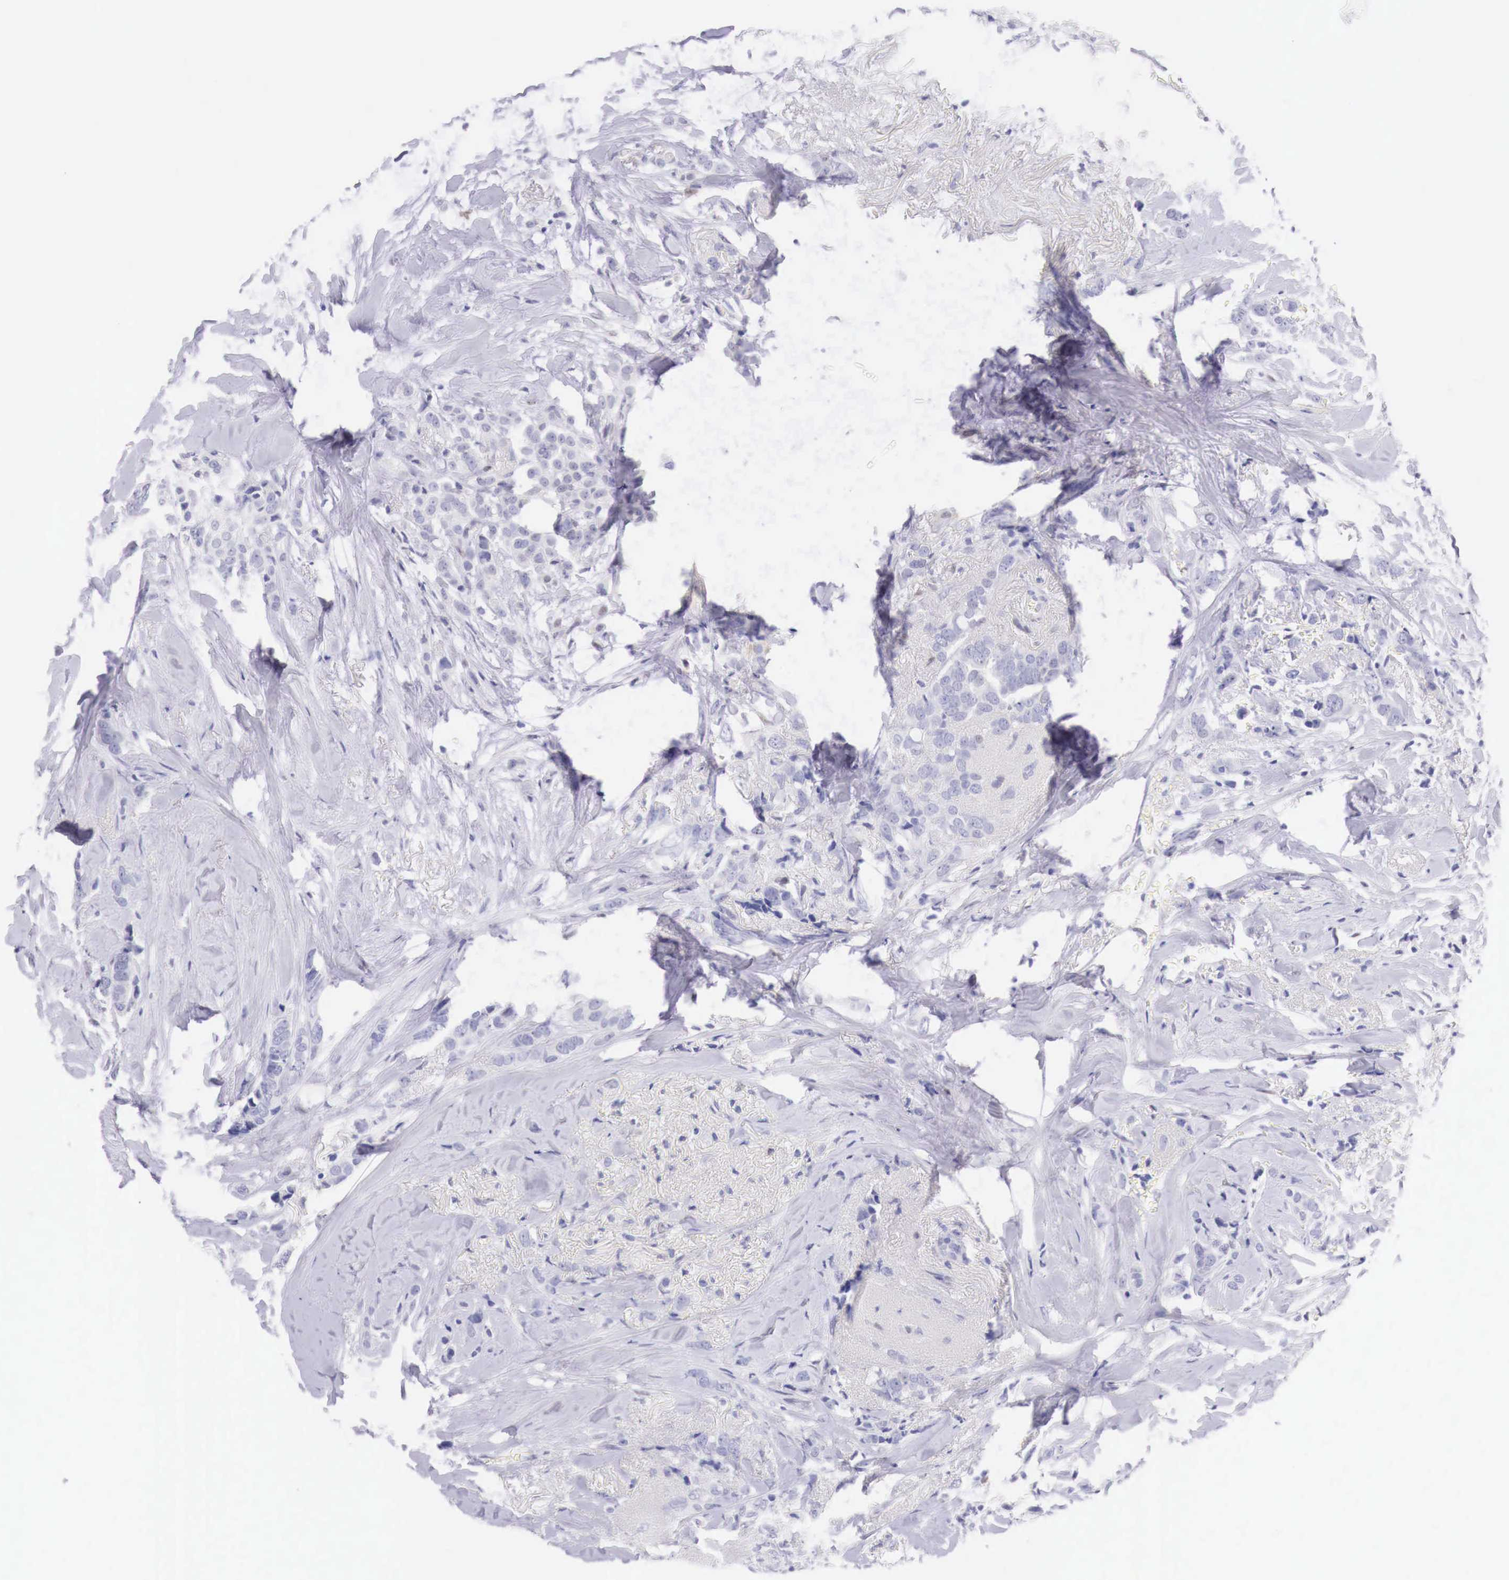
{"staining": {"intensity": "negative", "quantity": "none", "location": "none"}, "tissue": "breast cancer", "cell_type": "Tumor cells", "image_type": "cancer", "snomed": [{"axis": "morphology", "description": "Lobular carcinoma"}, {"axis": "topography", "description": "Breast"}], "caption": "A high-resolution histopathology image shows immunohistochemistry (IHC) staining of lobular carcinoma (breast), which displays no significant expression in tumor cells. Brightfield microscopy of IHC stained with DAB (3,3'-diaminobenzidine) (brown) and hematoxylin (blue), captured at high magnification.", "gene": "BCL6", "patient": {"sex": "female", "age": 57}}